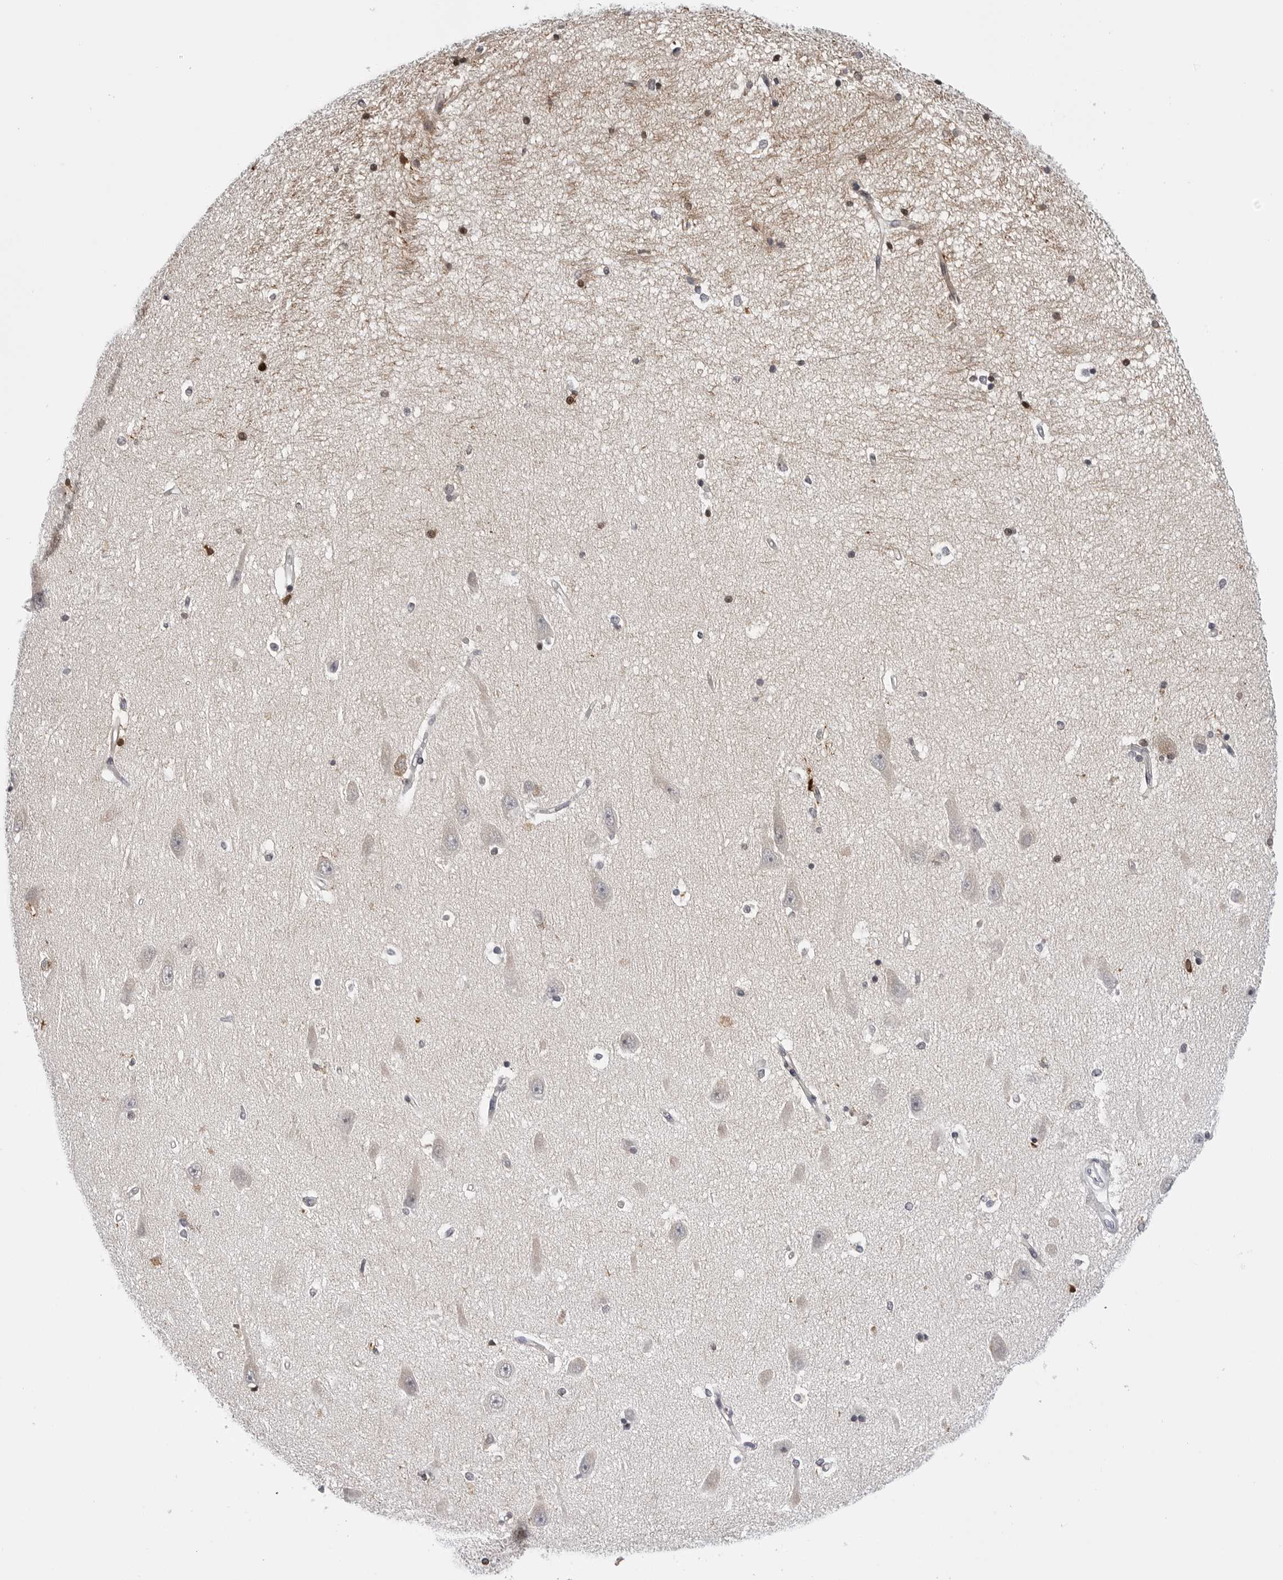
{"staining": {"intensity": "moderate", "quantity": "<25%", "location": "nuclear"}, "tissue": "hippocampus", "cell_type": "Glial cells", "image_type": "normal", "snomed": [{"axis": "morphology", "description": "Normal tissue, NOS"}, {"axis": "topography", "description": "Hippocampus"}], "caption": "An image of hippocampus stained for a protein exhibits moderate nuclear brown staining in glial cells.", "gene": "CDK20", "patient": {"sex": "male", "age": 45}}